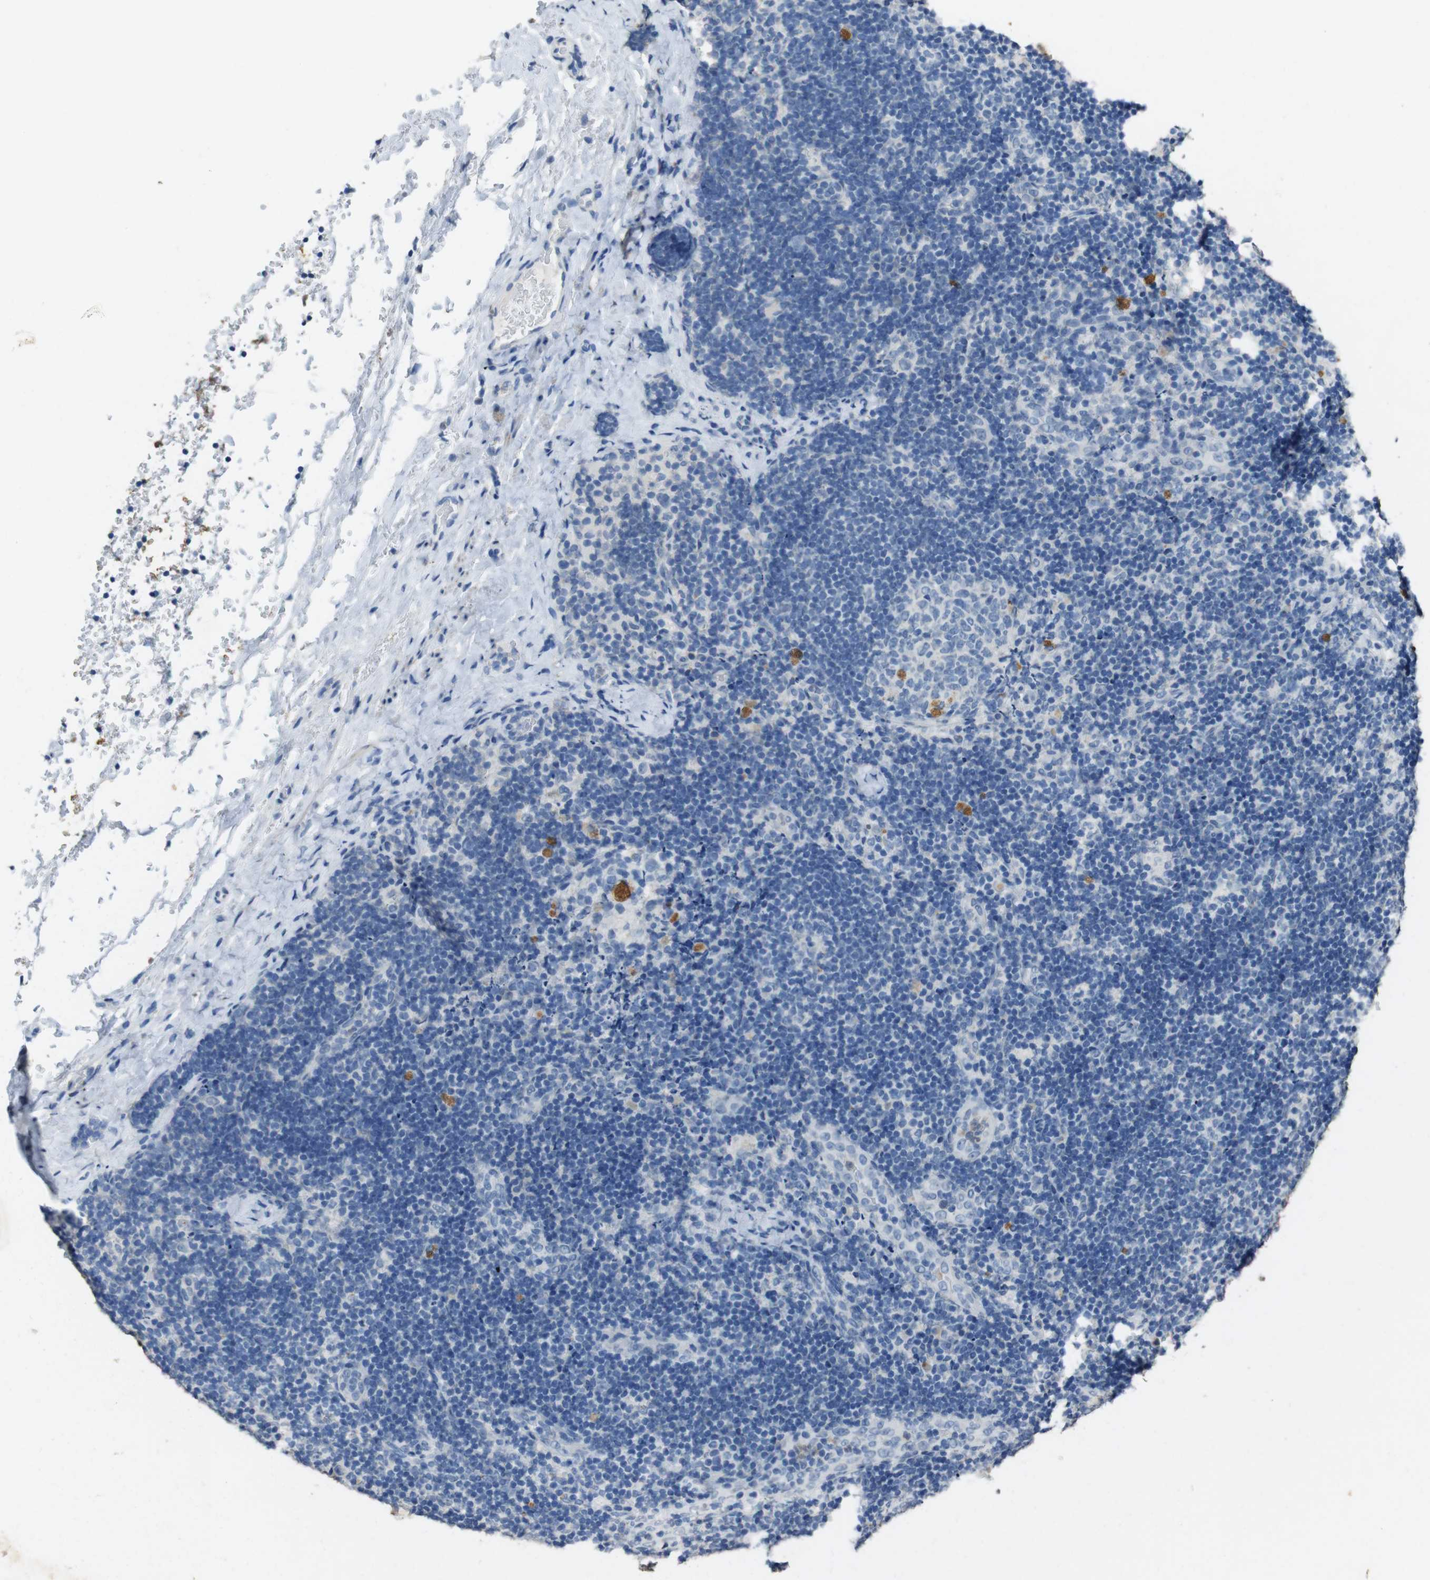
{"staining": {"intensity": "negative", "quantity": "none", "location": "none"}, "tissue": "lymph node", "cell_type": "Germinal center cells", "image_type": "normal", "snomed": [{"axis": "morphology", "description": "Normal tissue, NOS"}, {"axis": "topography", "description": "Lymph node"}], "caption": "Lymph node was stained to show a protein in brown. There is no significant staining in germinal center cells. (Brightfield microscopy of DAB (3,3'-diaminobenzidine) IHC at high magnification).", "gene": "STBD1", "patient": {"sex": "female", "age": 53}}